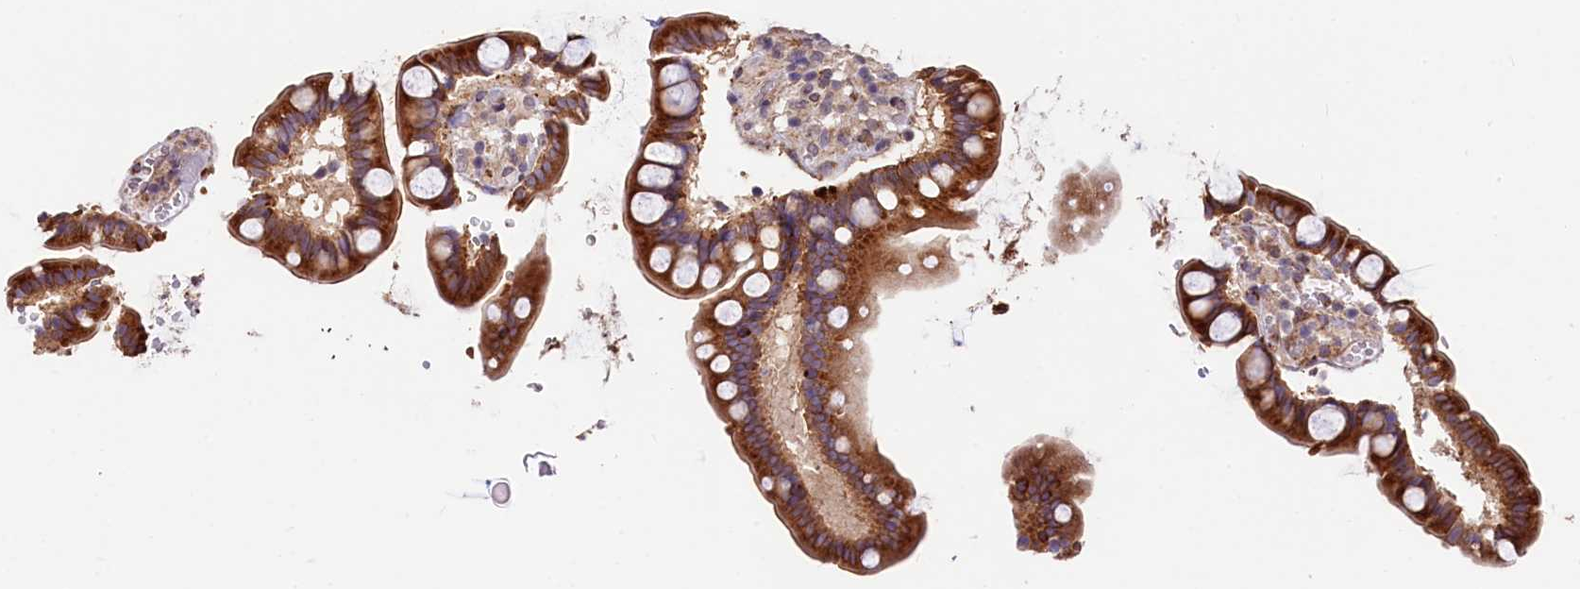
{"staining": {"intensity": "strong", "quantity": ">75%", "location": "cytoplasmic/membranous"}, "tissue": "small intestine", "cell_type": "Glandular cells", "image_type": "normal", "snomed": [{"axis": "morphology", "description": "Normal tissue, NOS"}, {"axis": "topography", "description": "Smooth muscle"}, {"axis": "topography", "description": "Small intestine"}], "caption": "Immunohistochemistry (IHC) micrograph of normal human small intestine stained for a protein (brown), which reveals high levels of strong cytoplasmic/membranous expression in about >75% of glandular cells.", "gene": "C5orf15", "patient": {"sex": "female", "age": 84}}